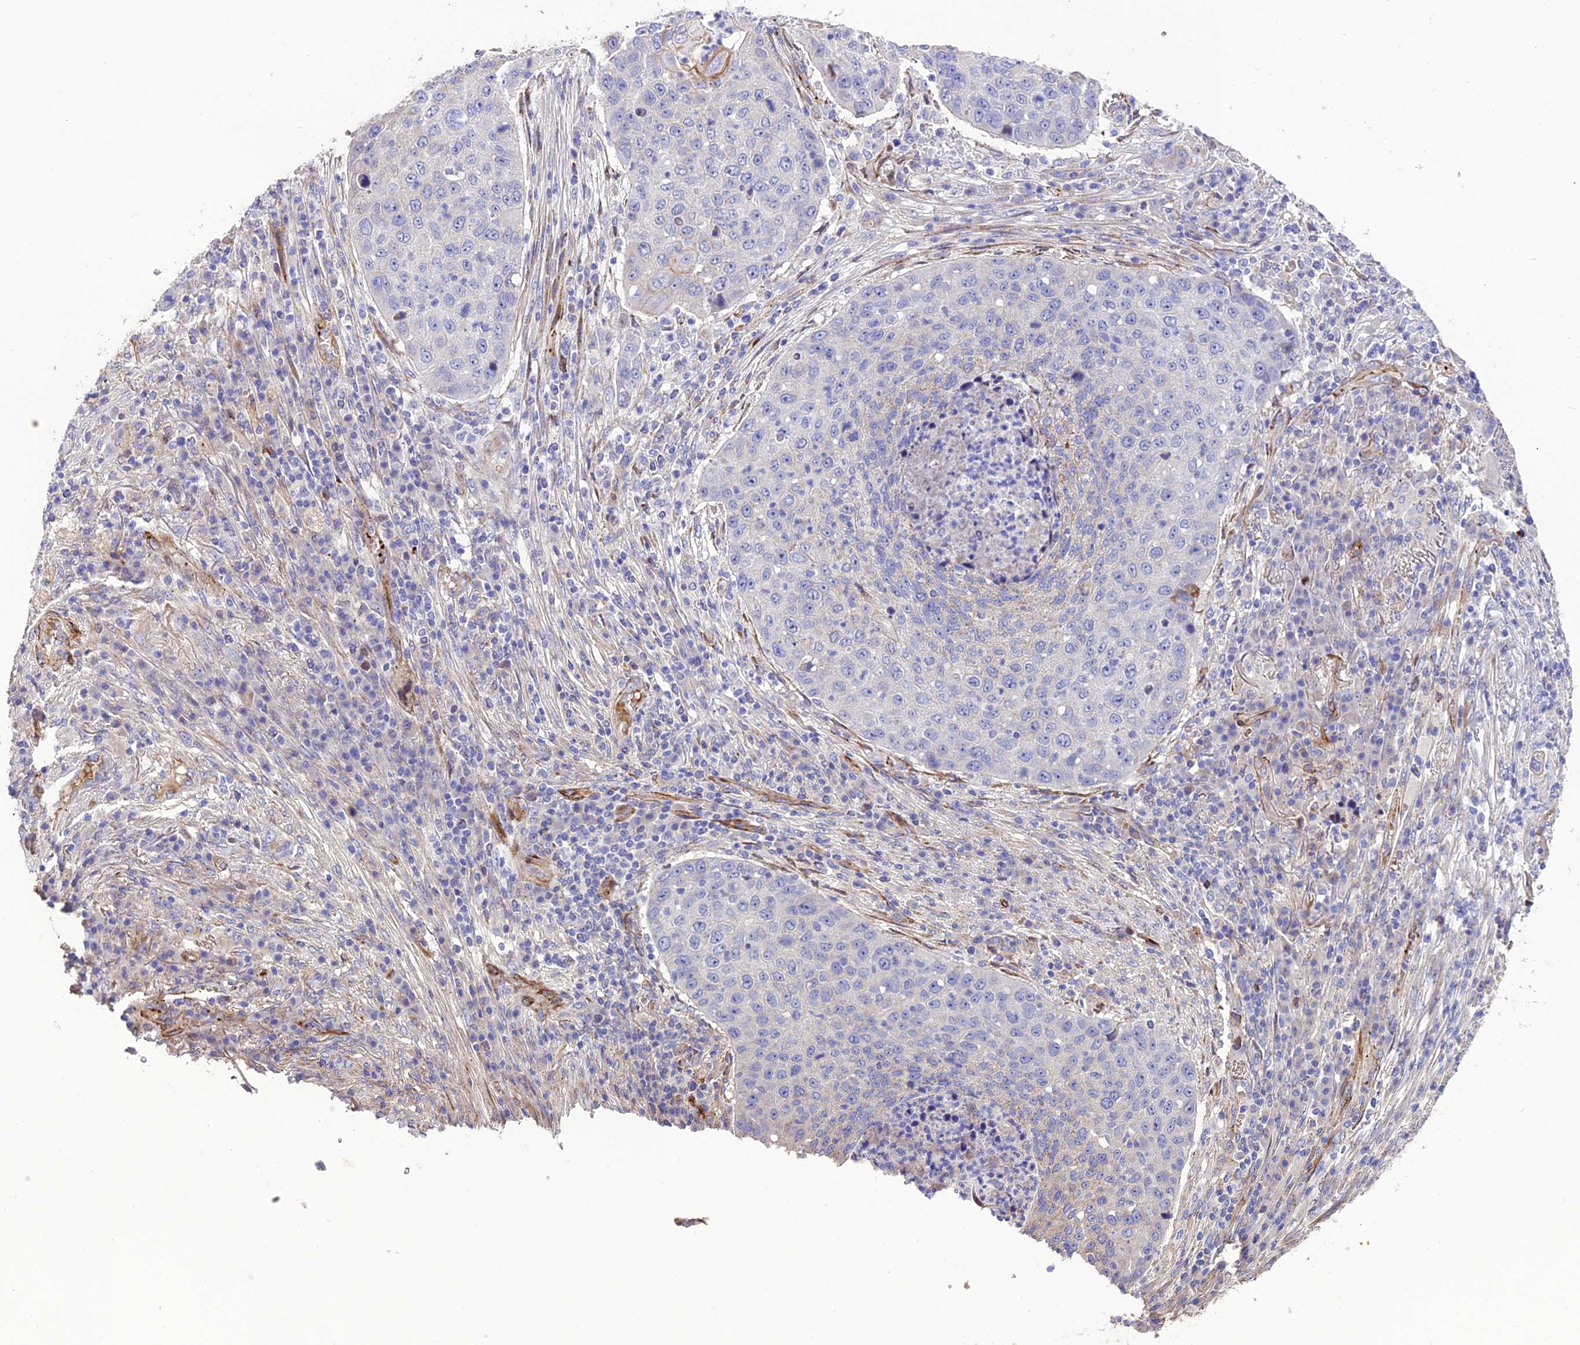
{"staining": {"intensity": "negative", "quantity": "none", "location": "none"}, "tissue": "lung cancer", "cell_type": "Tumor cells", "image_type": "cancer", "snomed": [{"axis": "morphology", "description": "Squamous cell carcinoma, NOS"}, {"axis": "topography", "description": "Lung"}], "caption": "An immunohistochemistry micrograph of squamous cell carcinoma (lung) is shown. There is no staining in tumor cells of squamous cell carcinoma (lung).", "gene": "REX1BD", "patient": {"sex": "female", "age": 63}}